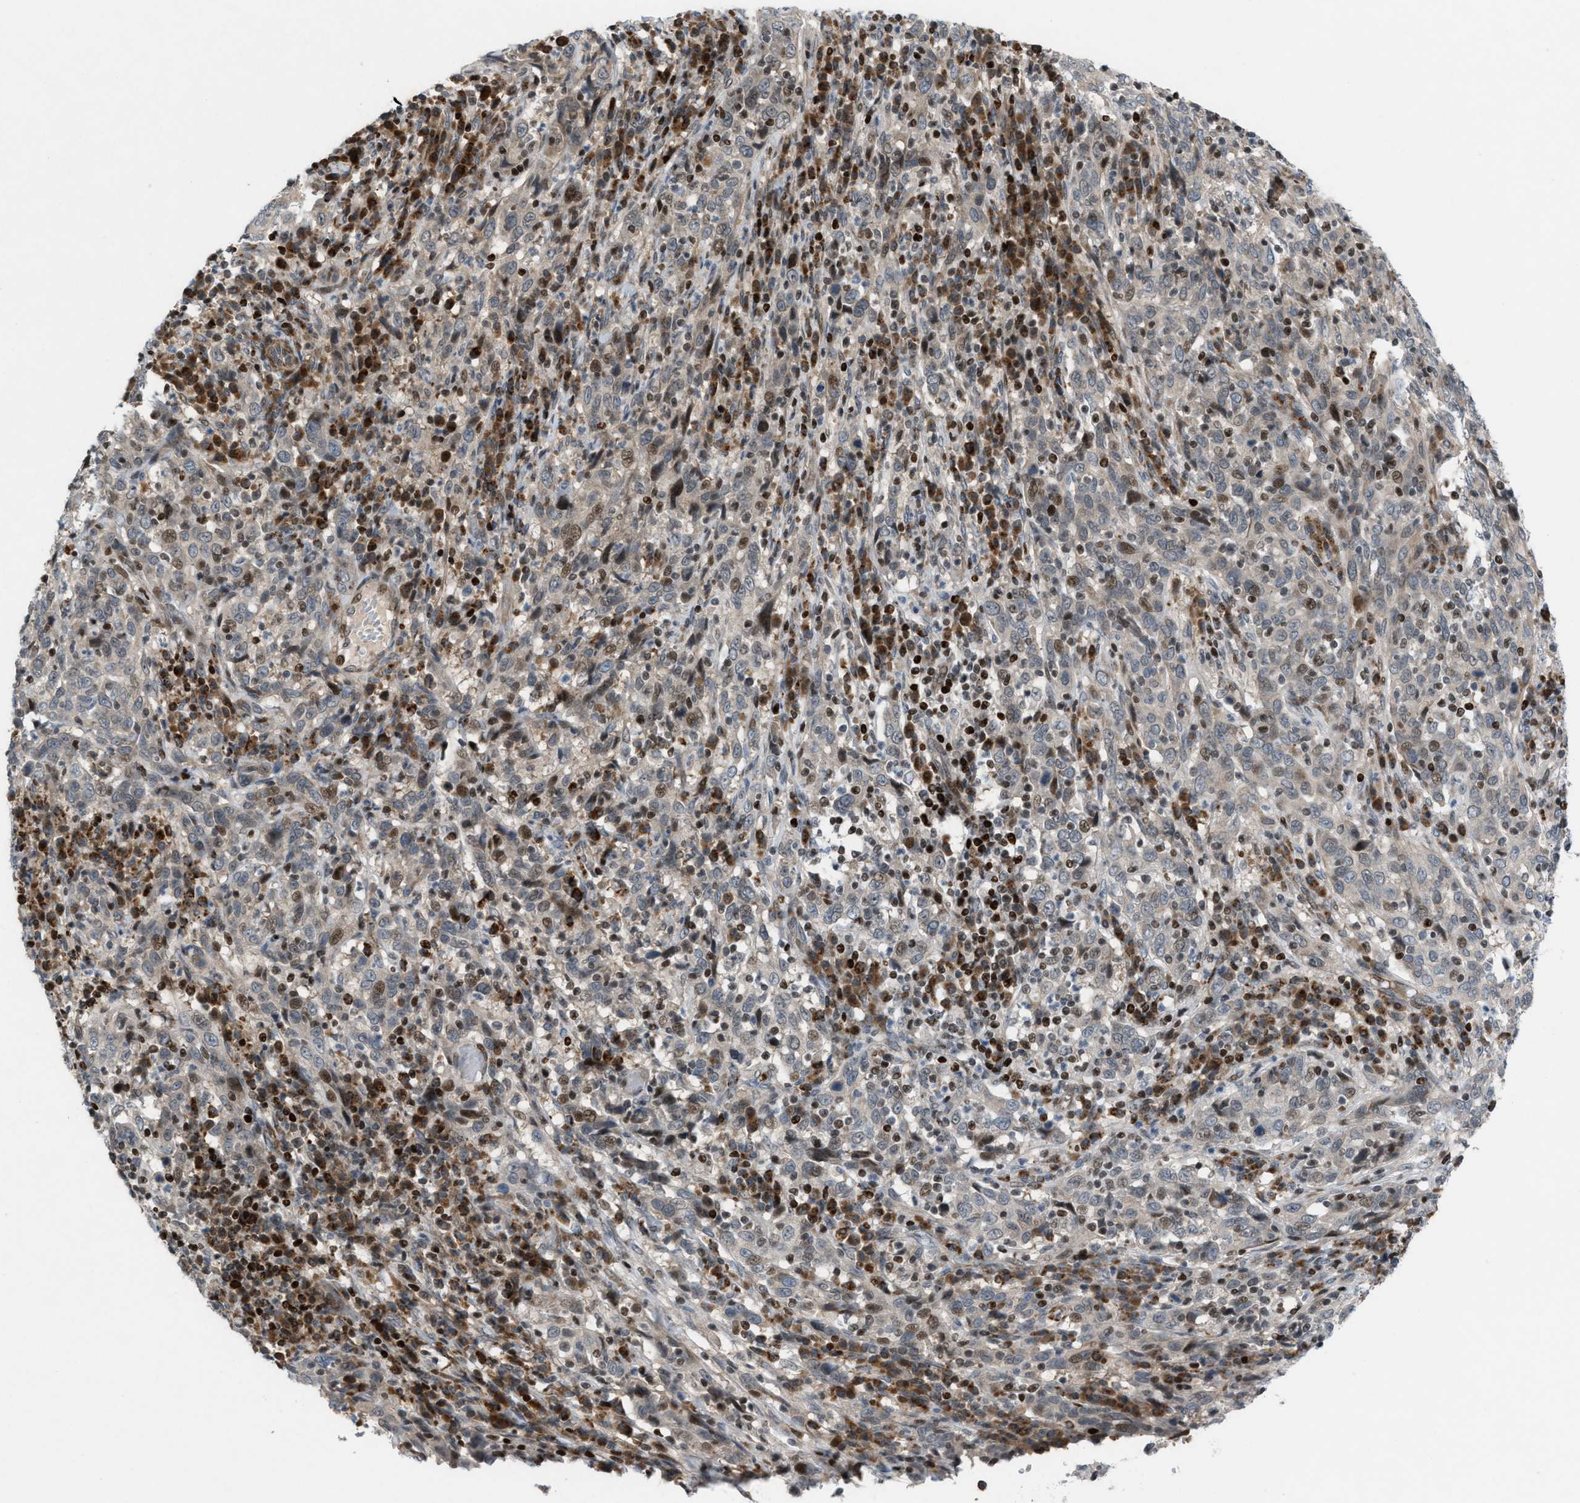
{"staining": {"intensity": "weak", "quantity": "<25%", "location": "cytoplasmic/membranous"}, "tissue": "cervical cancer", "cell_type": "Tumor cells", "image_type": "cancer", "snomed": [{"axis": "morphology", "description": "Squamous cell carcinoma, NOS"}, {"axis": "topography", "description": "Cervix"}], "caption": "IHC image of neoplastic tissue: human squamous cell carcinoma (cervical) stained with DAB exhibits no significant protein staining in tumor cells.", "gene": "ZNF276", "patient": {"sex": "female", "age": 46}}